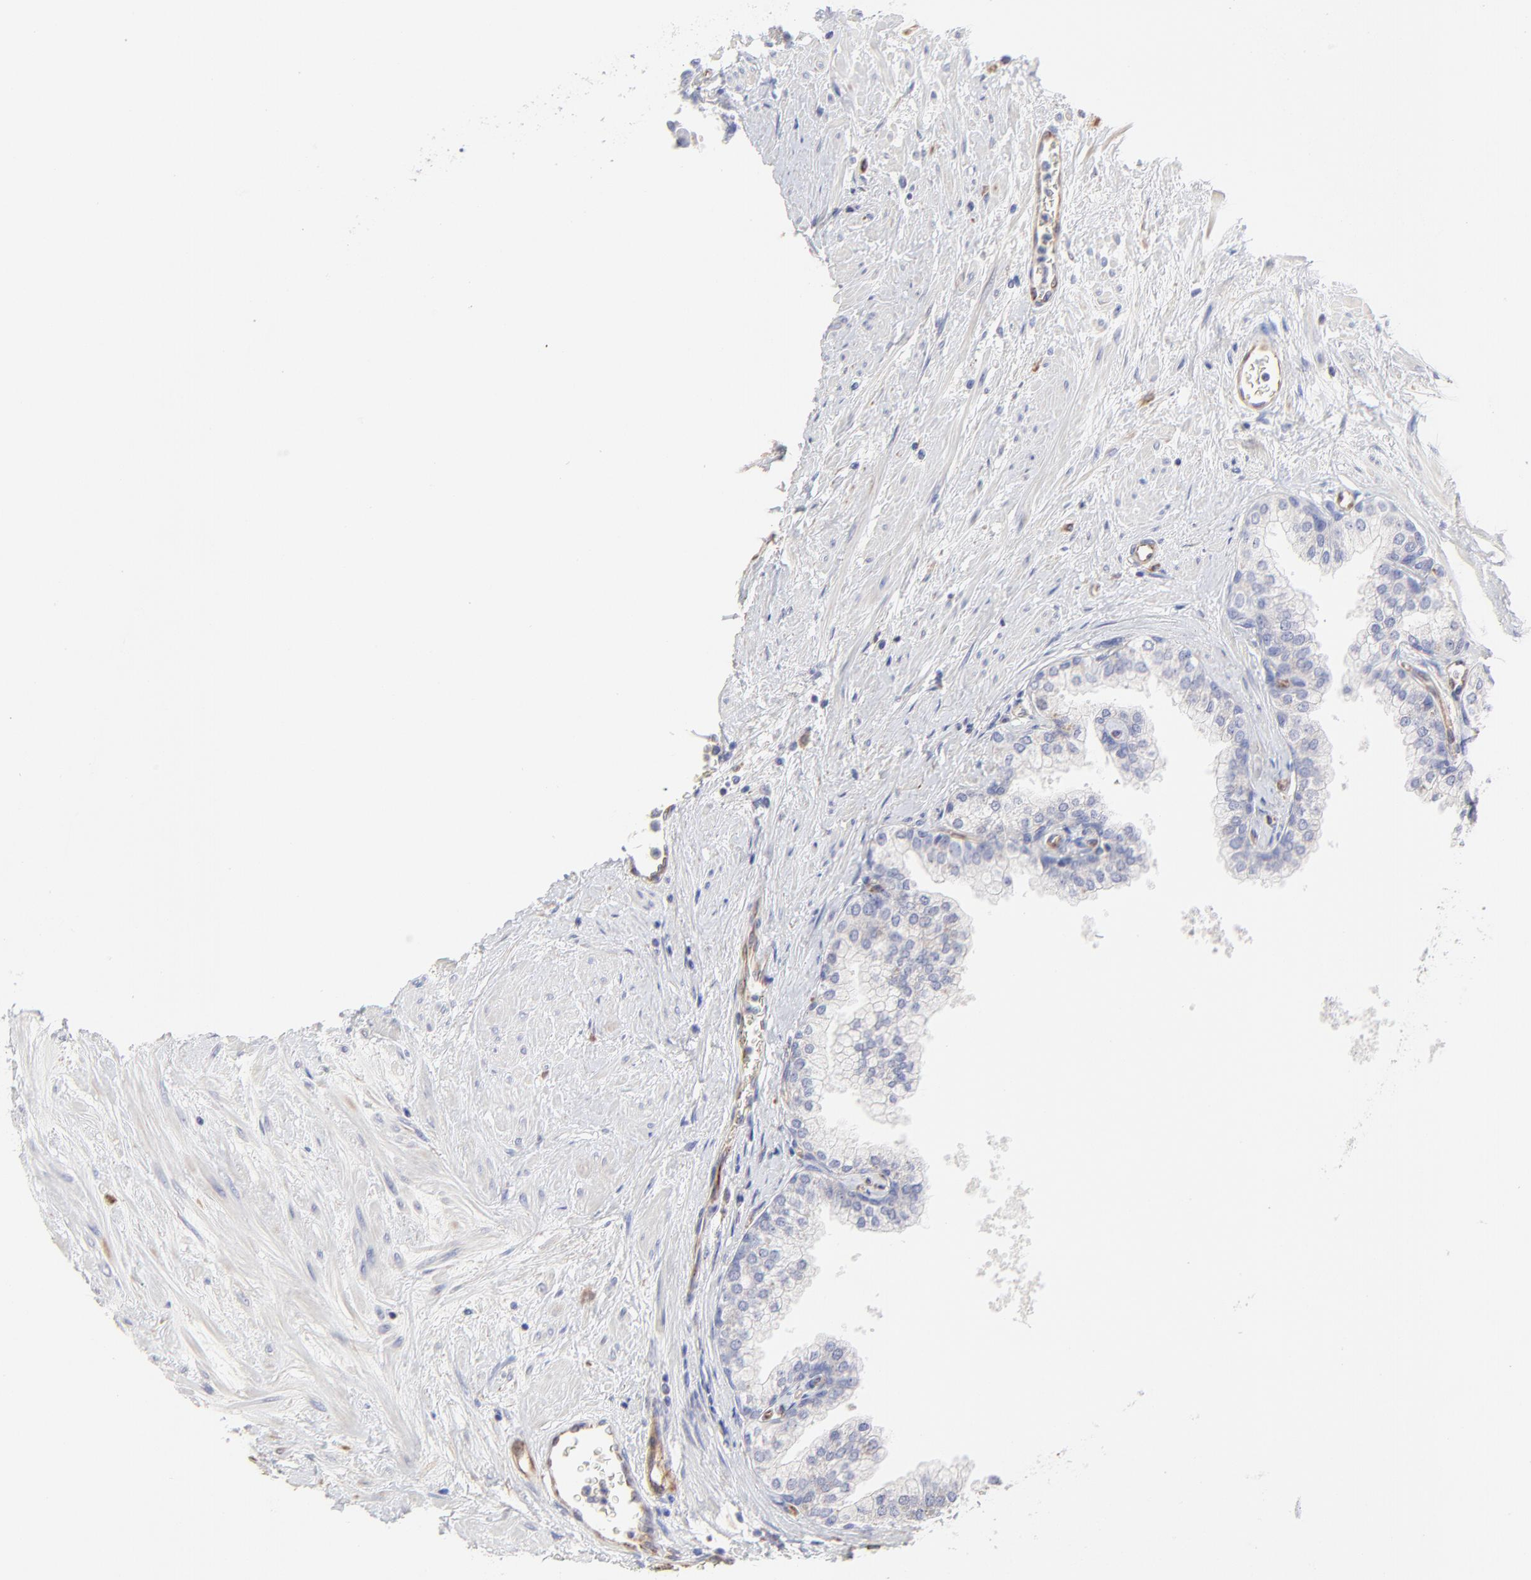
{"staining": {"intensity": "negative", "quantity": "none", "location": "none"}, "tissue": "prostate", "cell_type": "Glandular cells", "image_type": "normal", "snomed": [{"axis": "morphology", "description": "Normal tissue, NOS"}, {"axis": "topography", "description": "Prostate"}], "caption": "Immunohistochemical staining of benign human prostate displays no significant staining in glandular cells.", "gene": "COX8C", "patient": {"sex": "male", "age": 60}}